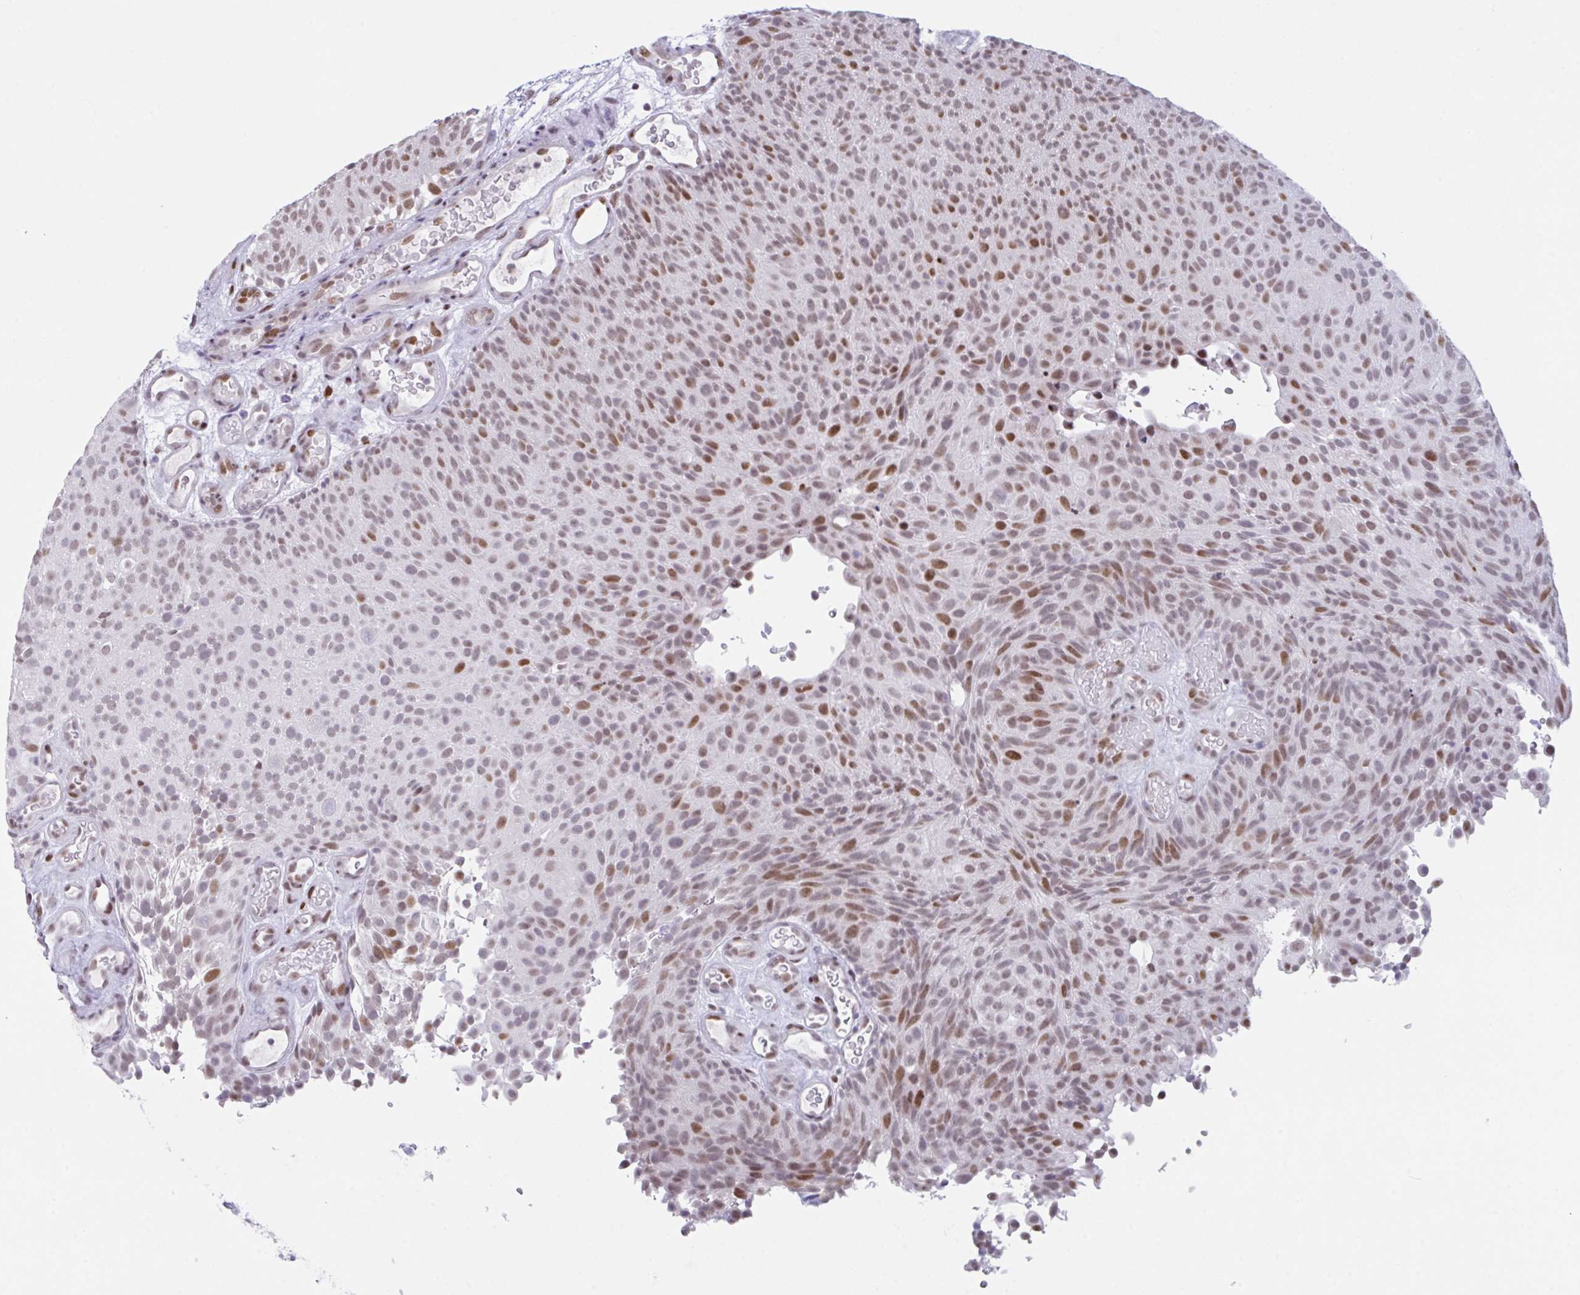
{"staining": {"intensity": "moderate", "quantity": "25%-75%", "location": "nuclear"}, "tissue": "urothelial cancer", "cell_type": "Tumor cells", "image_type": "cancer", "snomed": [{"axis": "morphology", "description": "Urothelial carcinoma, Low grade"}, {"axis": "topography", "description": "Urinary bladder"}], "caption": "This is a photomicrograph of immunohistochemistry staining of urothelial cancer, which shows moderate positivity in the nuclear of tumor cells.", "gene": "CLP1", "patient": {"sex": "male", "age": 78}}